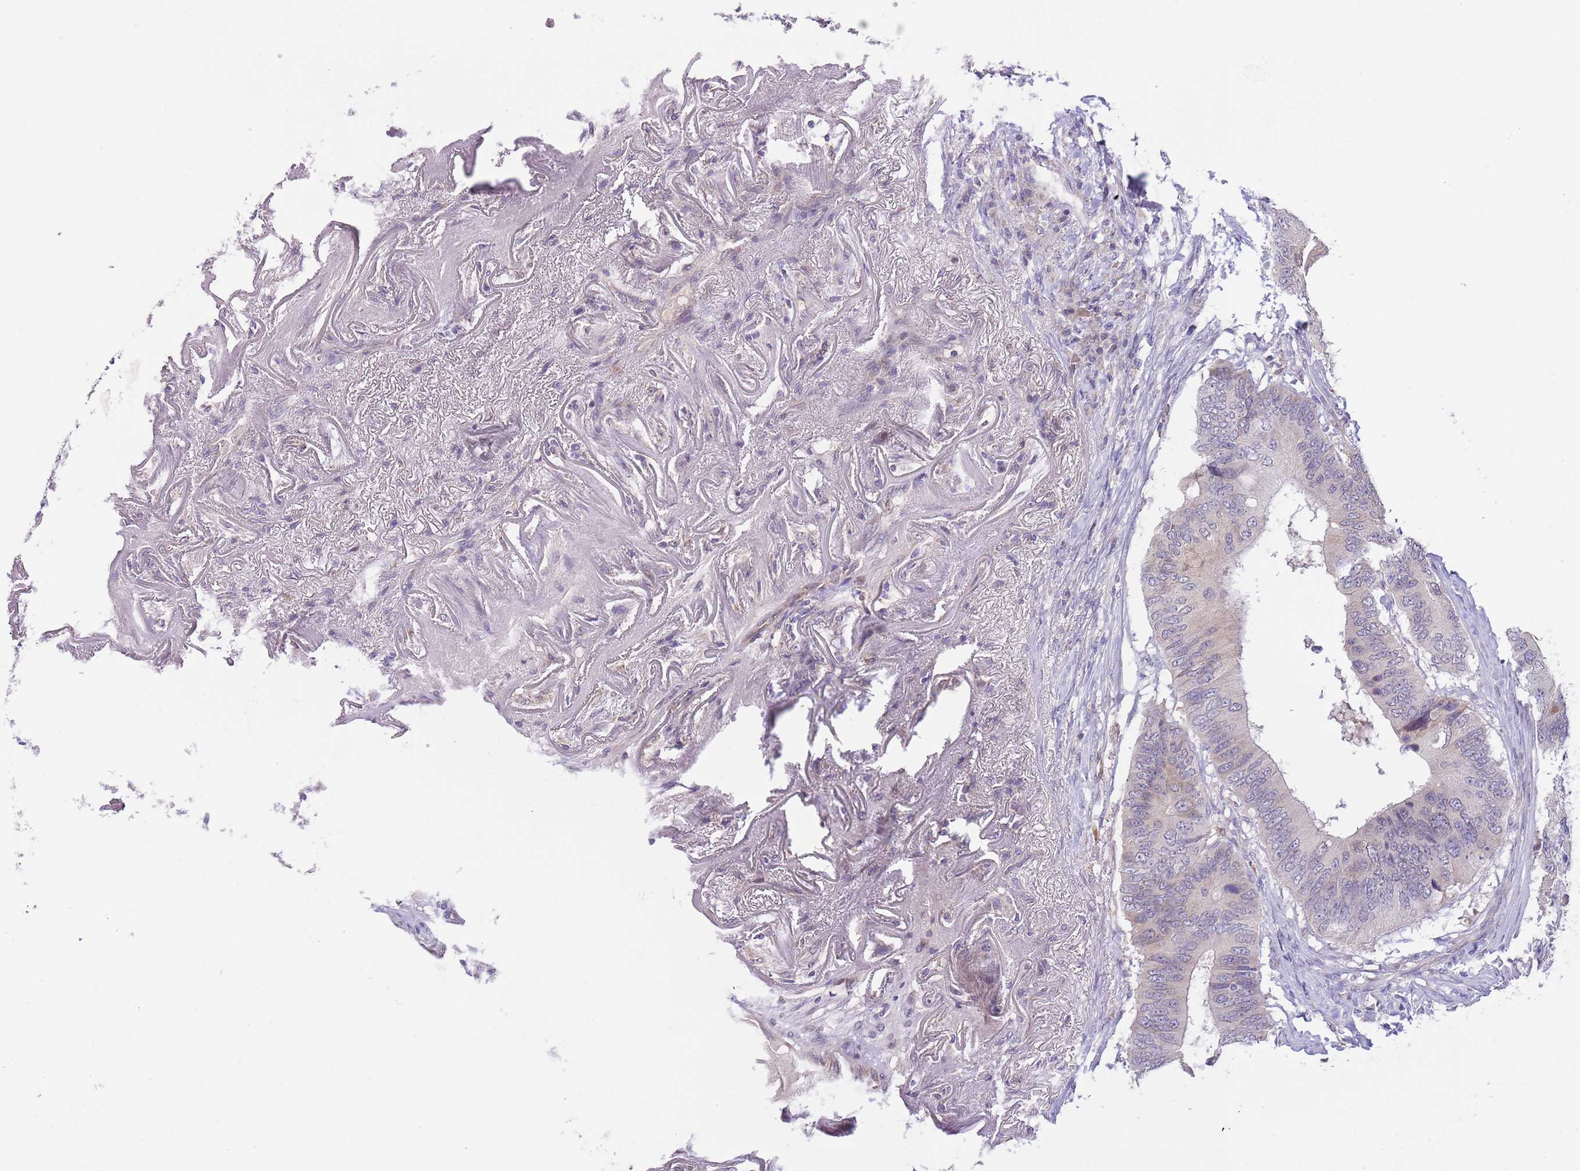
{"staining": {"intensity": "negative", "quantity": "none", "location": "none"}, "tissue": "colorectal cancer", "cell_type": "Tumor cells", "image_type": "cancer", "snomed": [{"axis": "morphology", "description": "Adenocarcinoma, NOS"}, {"axis": "topography", "description": "Colon"}], "caption": "Tumor cells are negative for protein expression in human colorectal cancer (adenocarcinoma).", "gene": "AP1S2", "patient": {"sex": "male", "age": 71}}